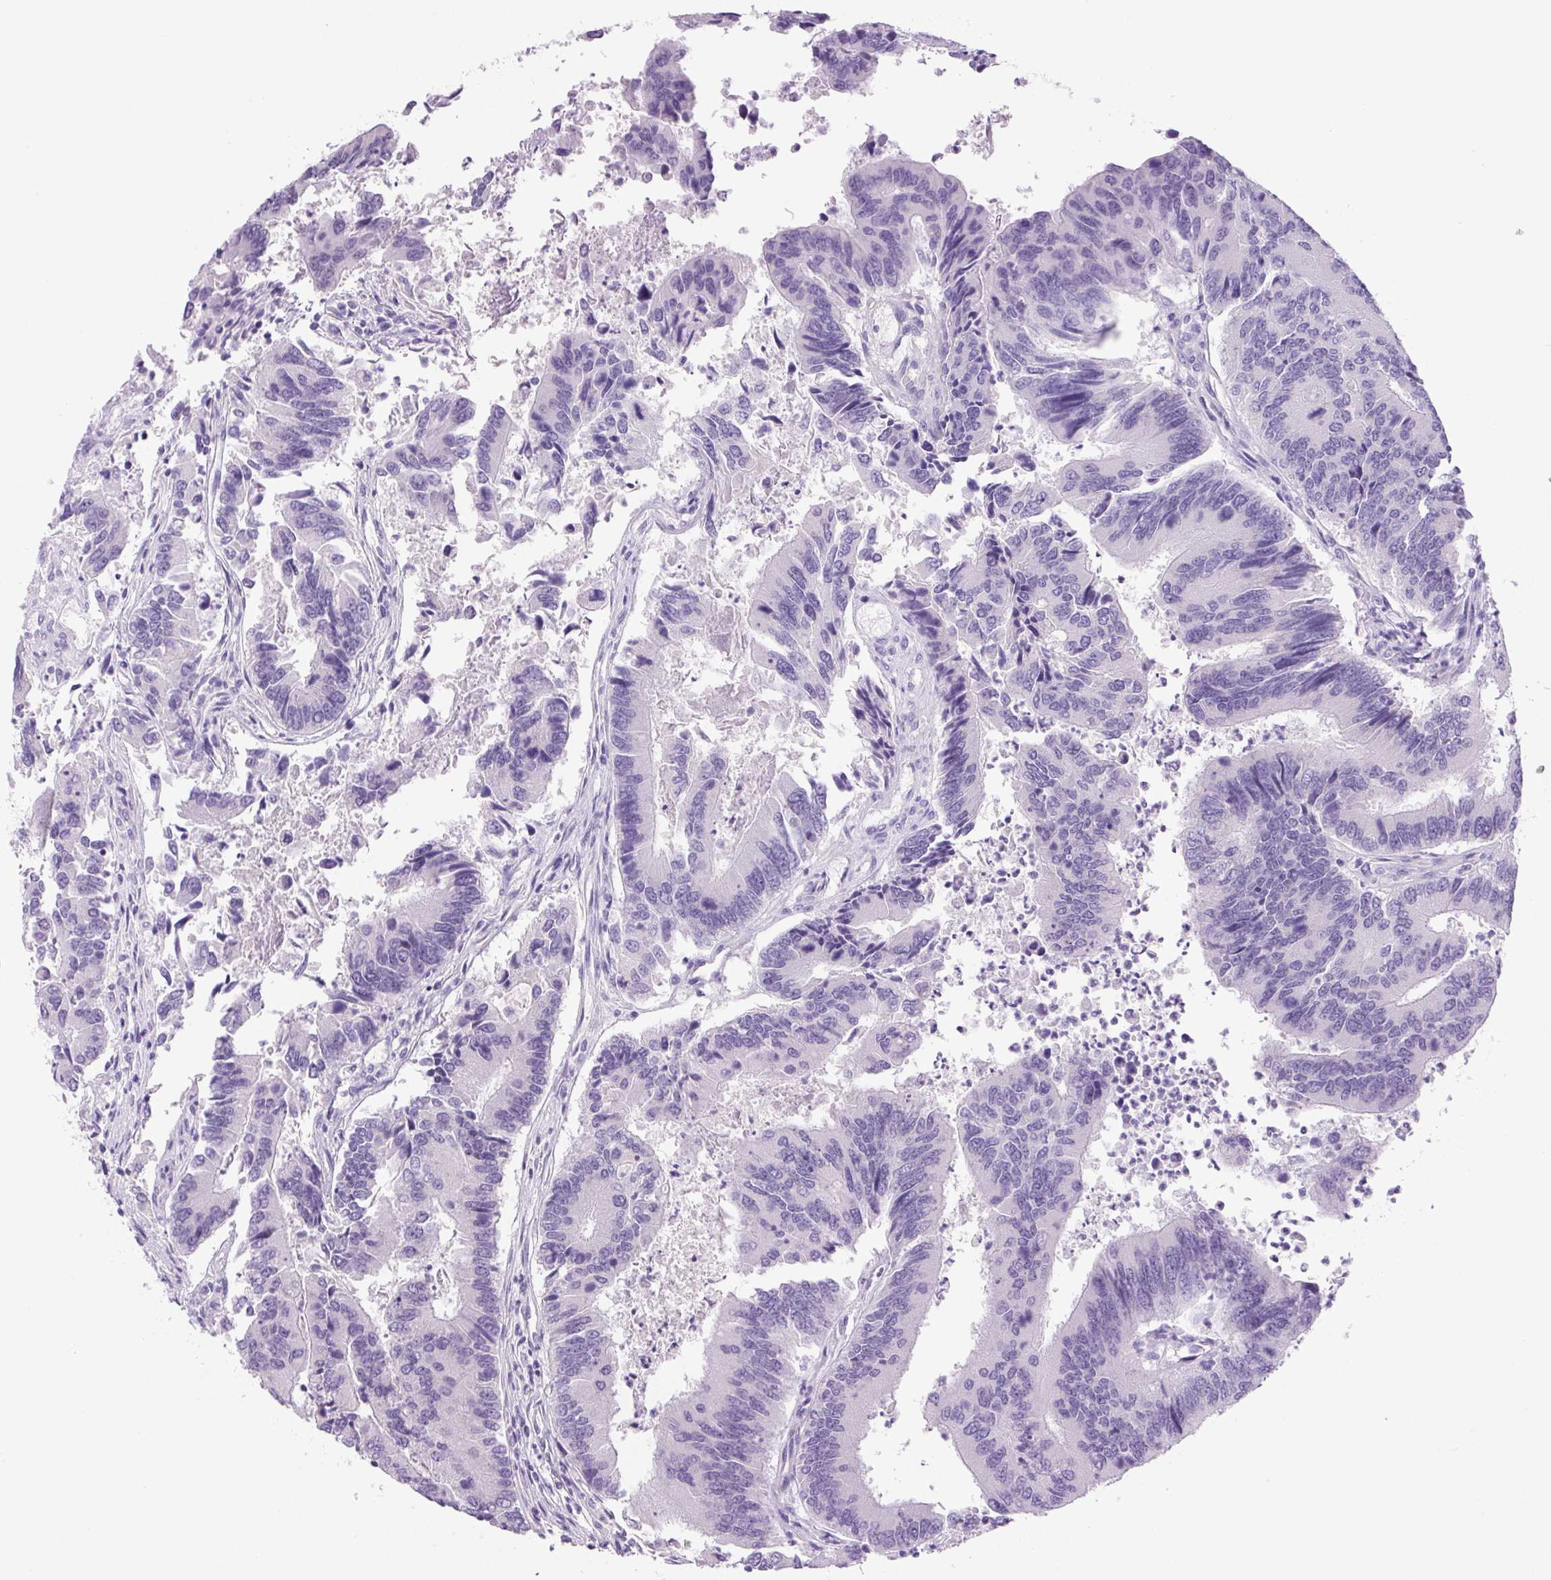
{"staining": {"intensity": "negative", "quantity": "none", "location": "none"}, "tissue": "colorectal cancer", "cell_type": "Tumor cells", "image_type": "cancer", "snomed": [{"axis": "morphology", "description": "Adenocarcinoma, NOS"}, {"axis": "topography", "description": "Colon"}], "caption": "DAB immunohistochemical staining of human colorectal cancer (adenocarcinoma) shows no significant expression in tumor cells.", "gene": "CHGA", "patient": {"sex": "female", "age": 67}}